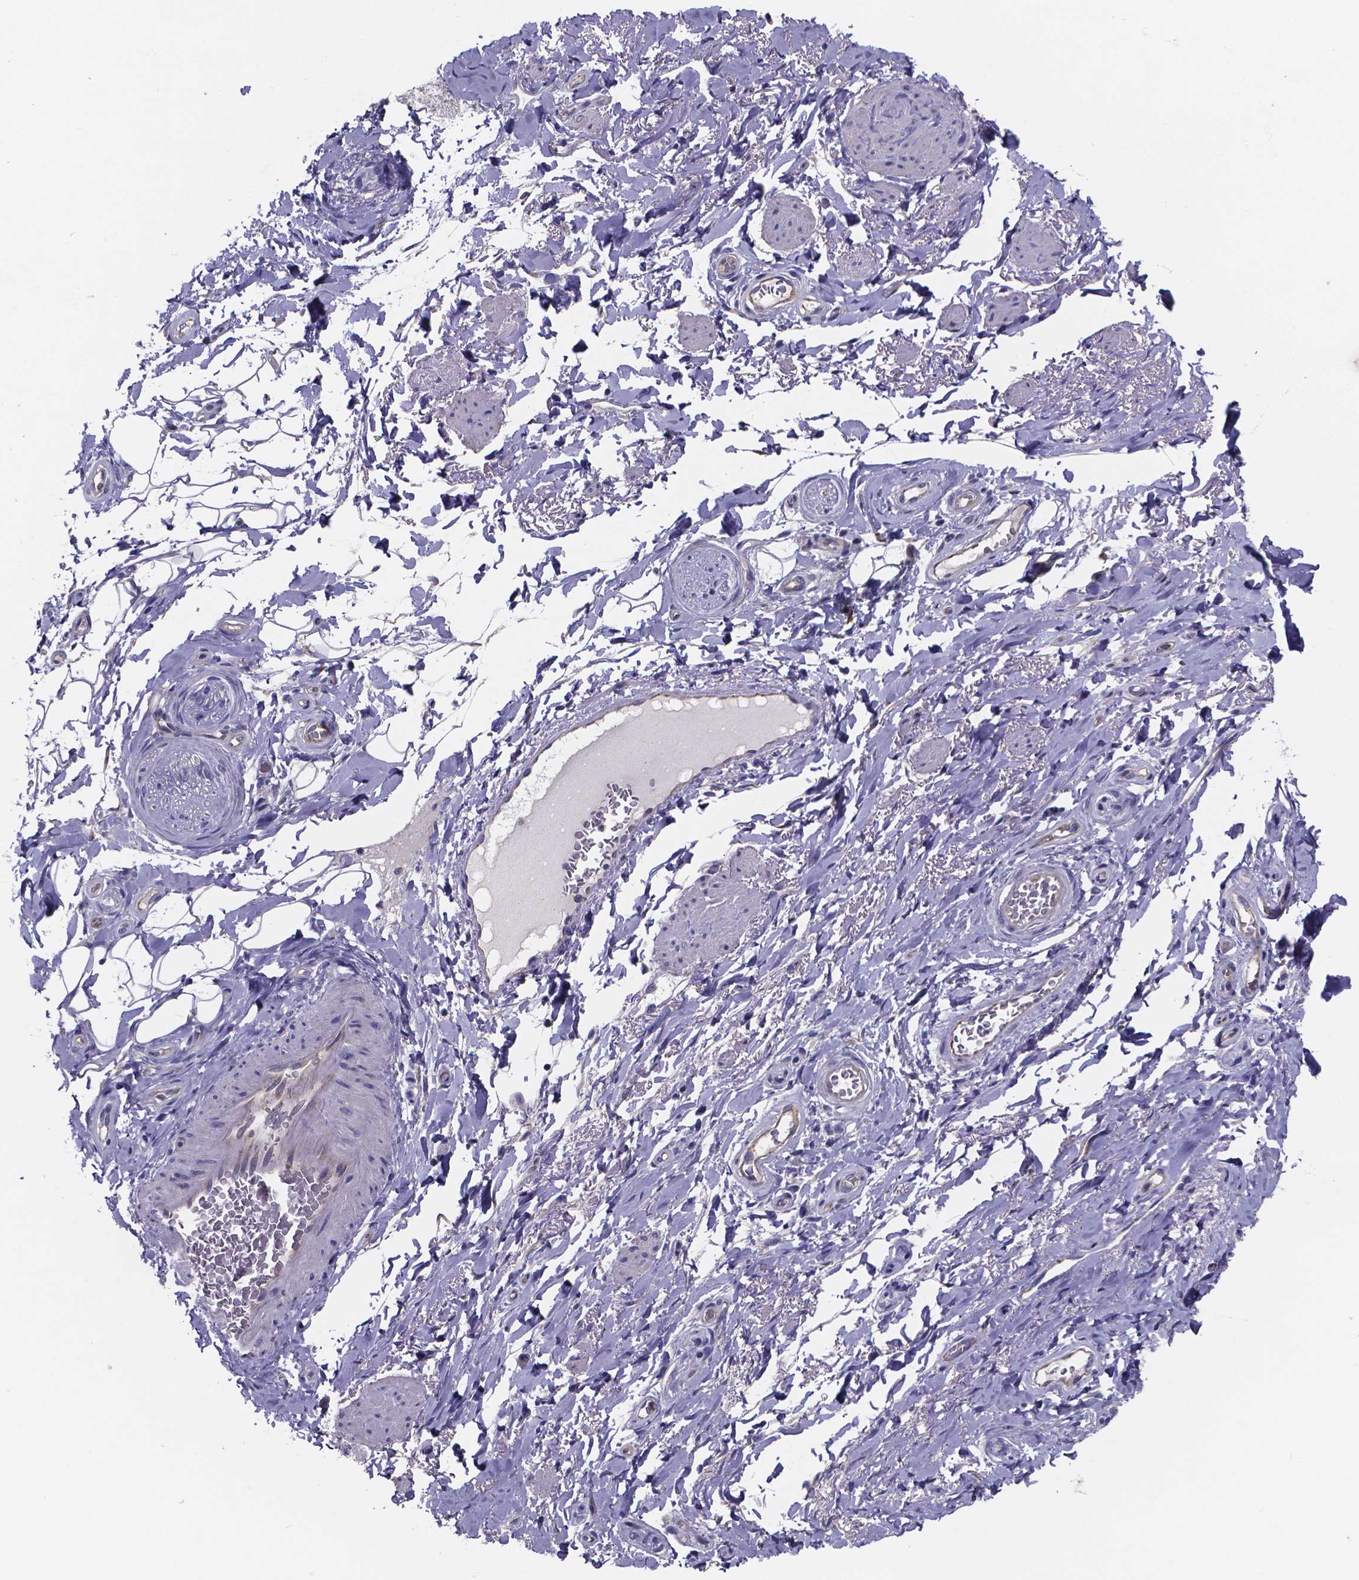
{"staining": {"intensity": "negative", "quantity": "none", "location": "none"}, "tissue": "adipose tissue", "cell_type": "Adipocytes", "image_type": "normal", "snomed": [{"axis": "morphology", "description": "Normal tissue, NOS"}, {"axis": "topography", "description": "Anal"}, {"axis": "topography", "description": "Peripheral nerve tissue"}], "caption": "Immunohistochemical staining of benign adipose tissue demonstrates no significant staining in adipocytes. (Brightfield microscopy of DAB IHC at high magnification).", "gene": "SFRP4", "patient": {"sex": "male", "age": 53}}